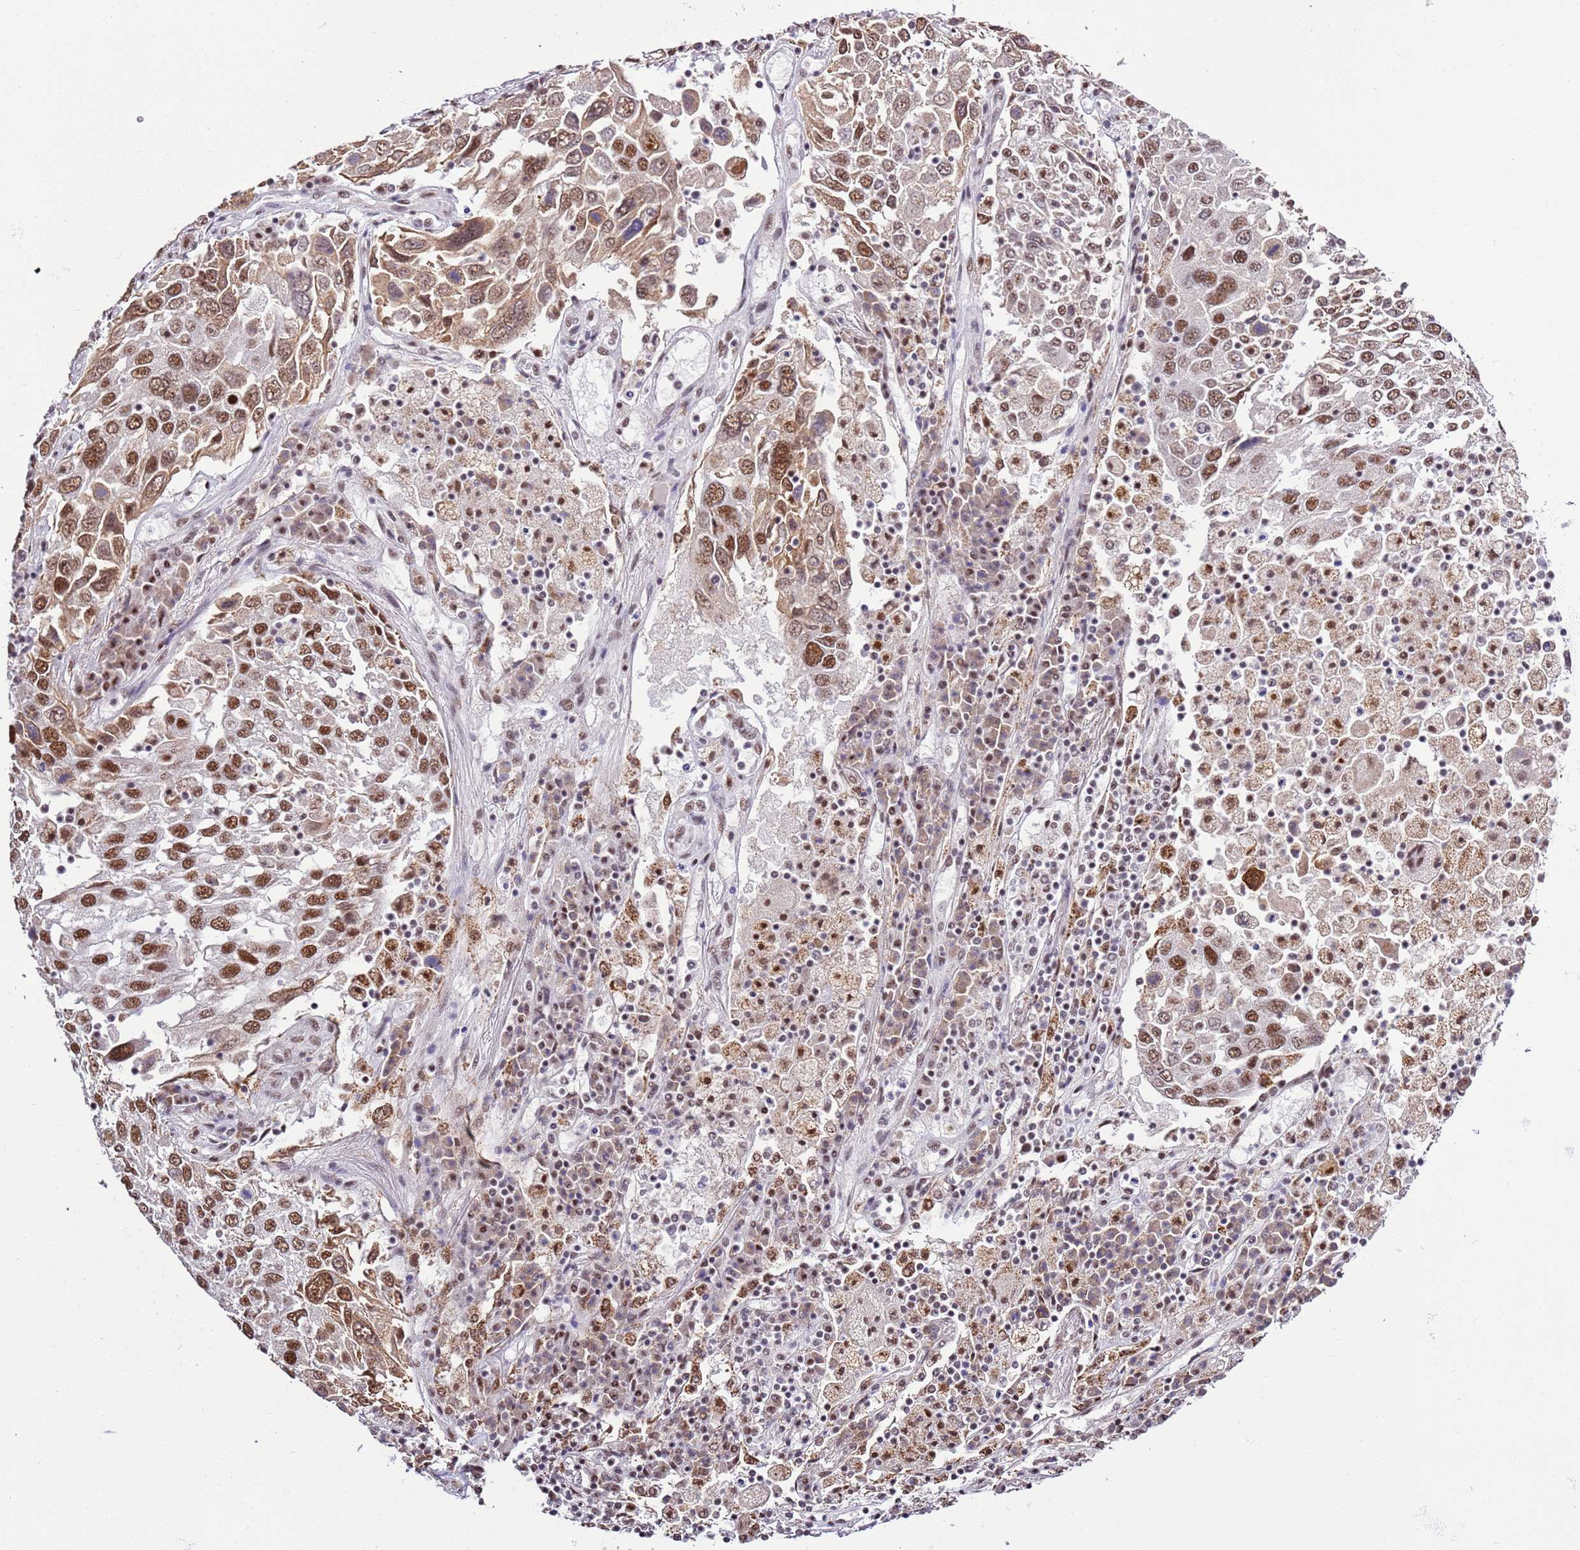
{"staining": {"intensity": "moderate", "quantity": ">75%", "location": "cytoplasmic/membranous,nuclear"}, "tissue": "lung cancer", "cell_type": "Tumor cells", "image_type": "cancer", "snomed": [{"axis": "morphology", "description": "Squamous cell carcinoma, NOS"}, {"axis": "topography", "description": "Lung"}], "caption": "Human lung cancer stained for a protein (brown) demonstrates moderate cytoplasmic/membranous and nuclear positive positivity in approximately >75% of tumor cells.", "gene": "AKAP8L", "patient": {"sex": "male", "age": 65}}